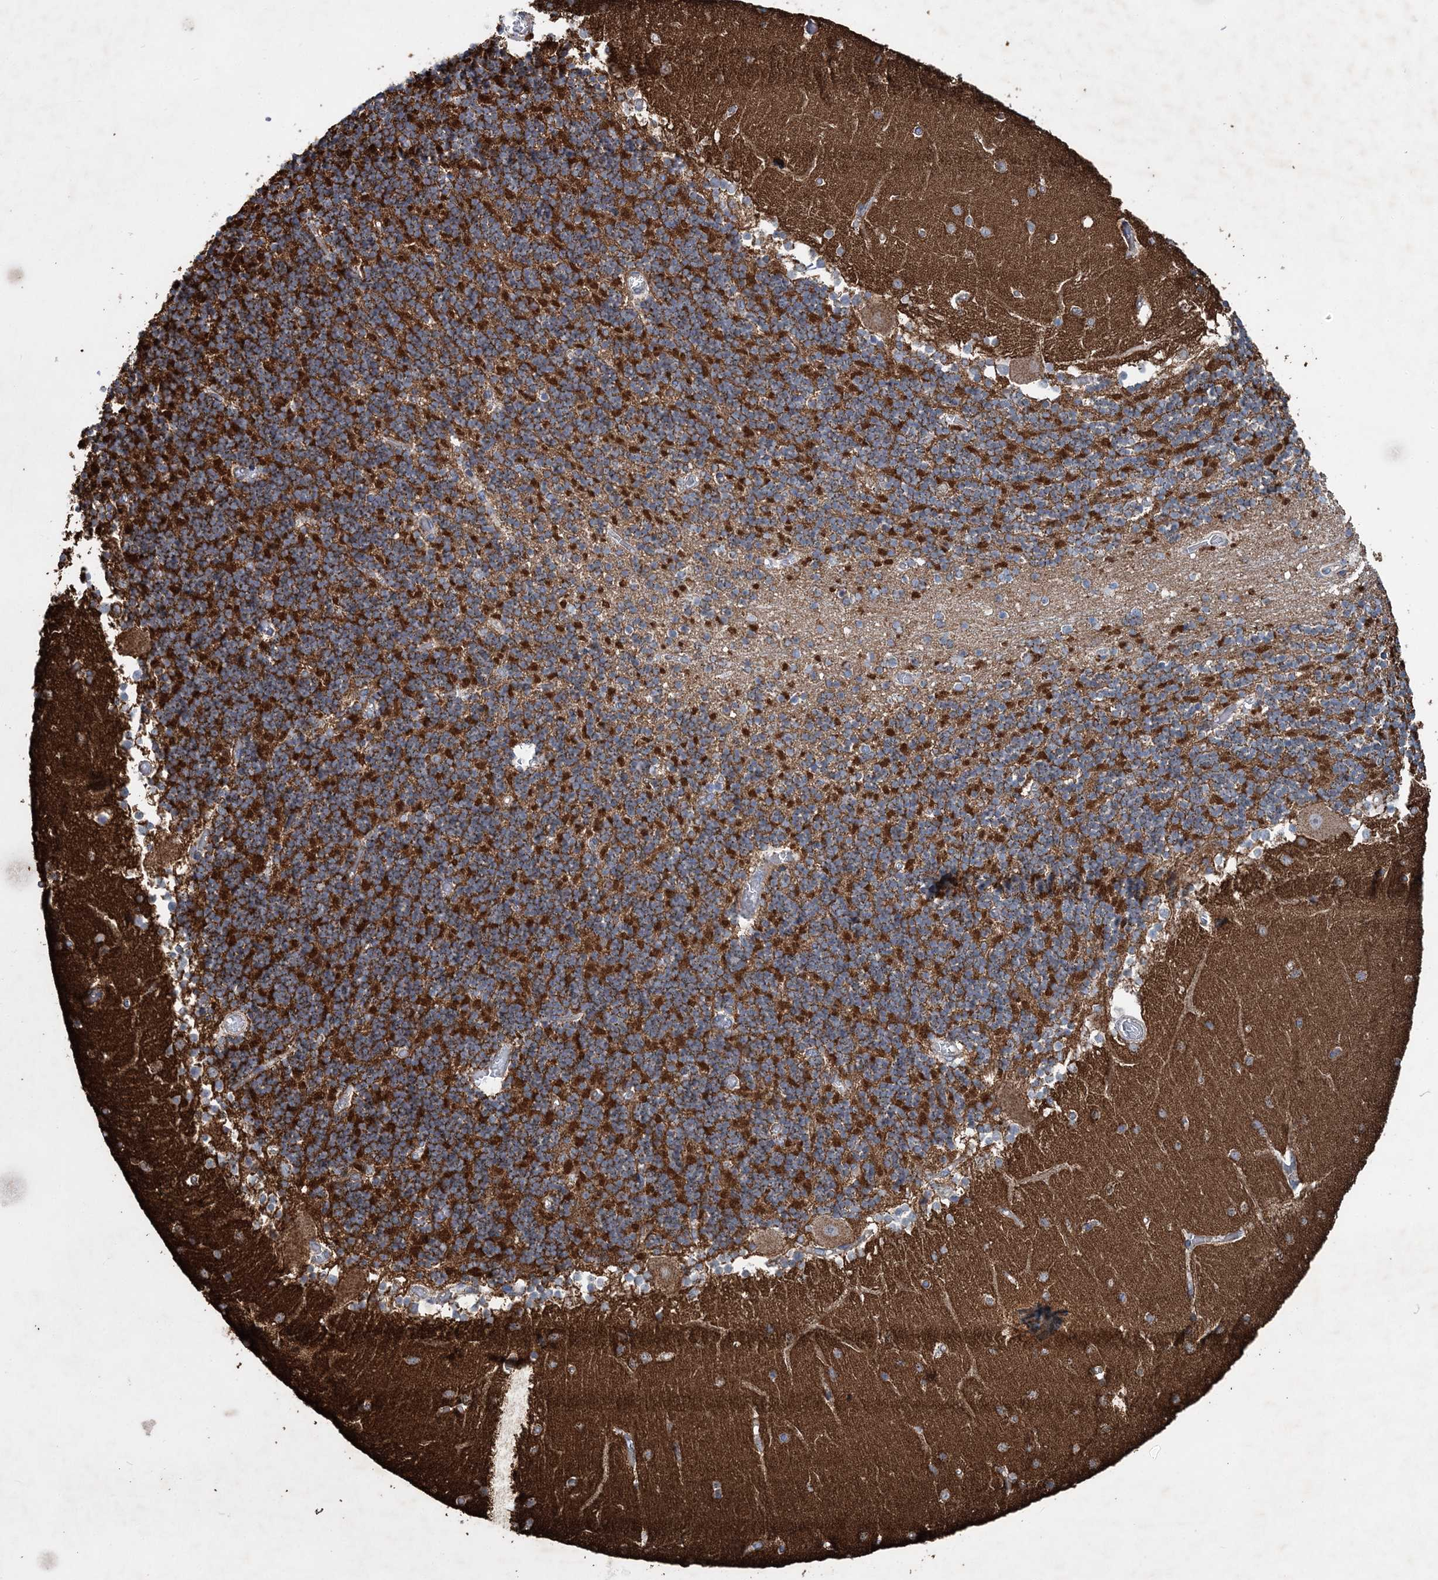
{"staining": {"intensity": "strong", "quantity": ">75%", "location": "cytoplasmic/membranous"}, "tissue": "cerebellum", "cell_type": "Cells in granular layer", "image_type": "normal", "snomed": [{"axis": "morphology", "description": "Normal tissue, NOS"}, {"axis": "topography", "description": "Cerebellum"}], "caption": "Protein expression analysis of benign human cerebellum reveals strong cytoplasmic/membranous staining in about >75% of cells in granular layer. Using DAB (brown) and hematoxylin (blue) stains, captured at high magnification using brightfield microscopy.", "gene": "SPAG16", "patient": {"sex": "female", "age": 28}}